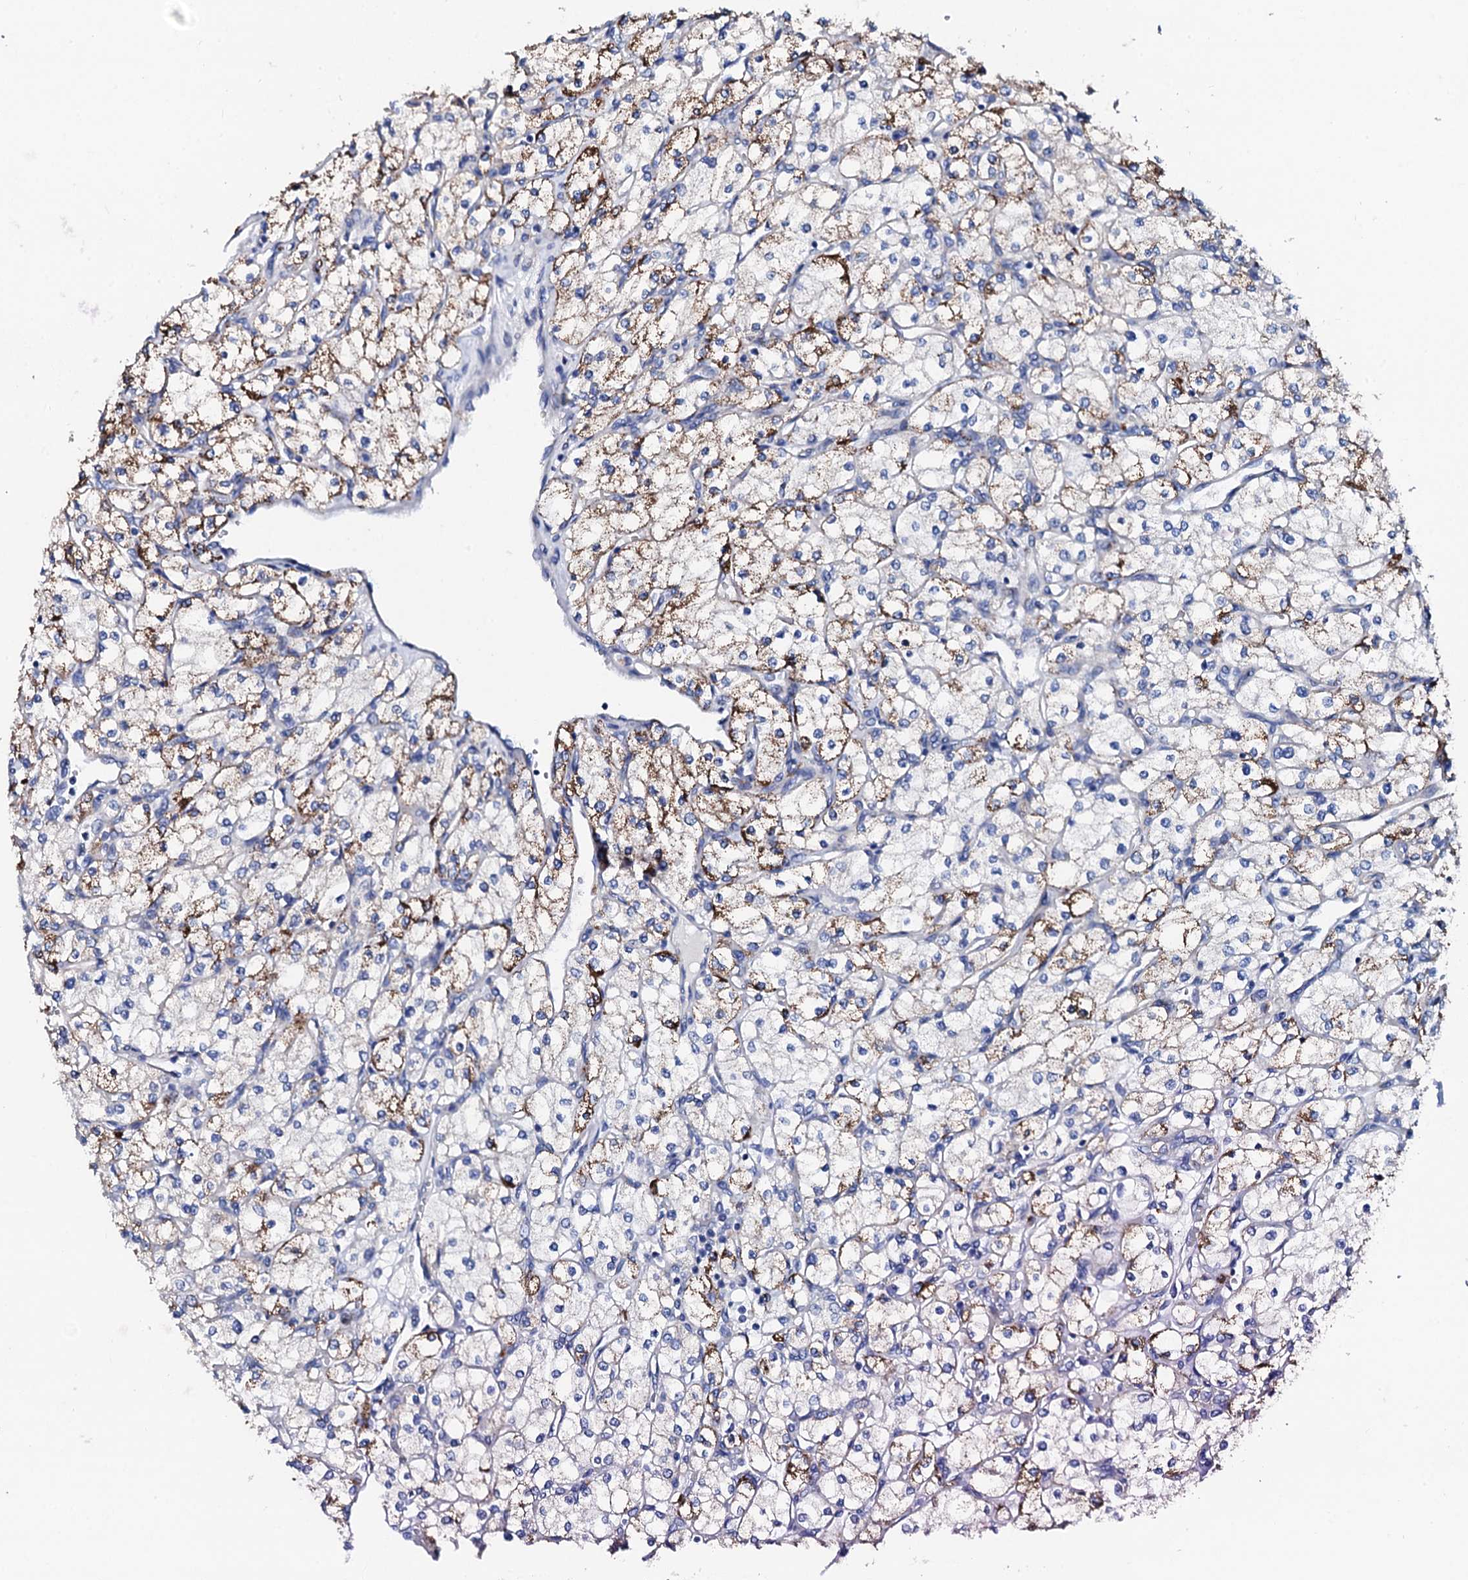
{"staining": {"intensity": "moderate", "quantity": "25%-75%", "location": "cytoplasmic/membranous"}, "tissue": "renal cancer", "cell_type": "Tumor cells", "image_type": "cancer", "snomed": [{"axis": "morphology", "description": "Adenocarcinoma, NOS"}, {"axis": "topography", "description": "Kidney"}], "caption": "There is medium levels of moderate cytoplasmic/membranous positivity in tumor cells of renal adenocarcinoma, as demonstrated by immunohistochemical staining (brown color).", "gene": "KLHL32", "patient": {"sex": "male", "age": 80}}